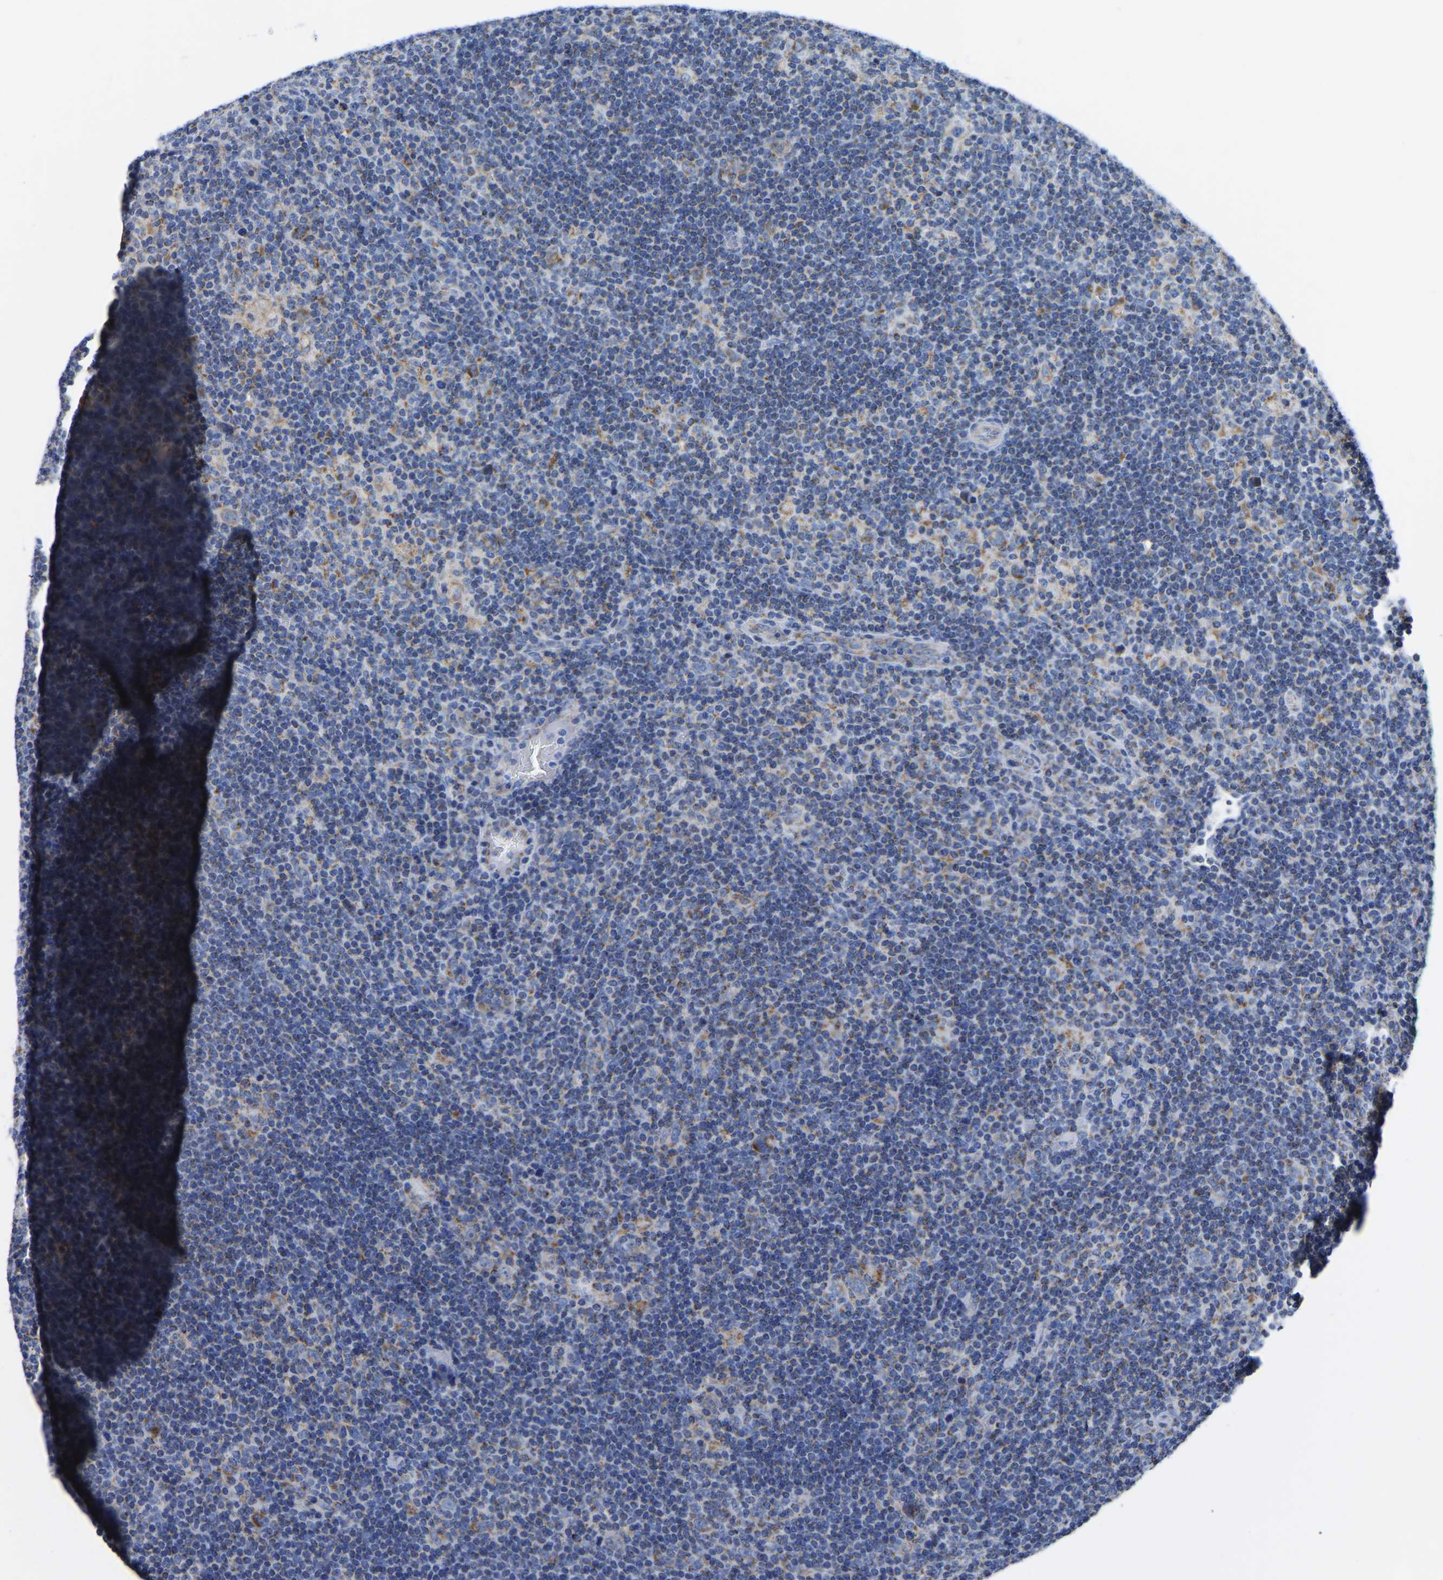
{"staining": {"intensity": "moderate", "quantity": ">75%", "location": "cytoplasmic/membranous"}, "tissue": "lymphoma", "cell_type": "Tumor cells", "image_type": "cancer", "snomed": [{"axis": "morphology", "description": "Hodgkin's disease, NOS"}, {"axis": "topography", "description": "Lymph node"}], "caption": "A photomicrograph showing moderate cytoplasmic/membranous positivity in about >75% of tumor cells in lymphoma, as visualized by brown immunohistochemical staining.", "gene": "ETFA", "patient": {"sex": "female", "age": 57}}